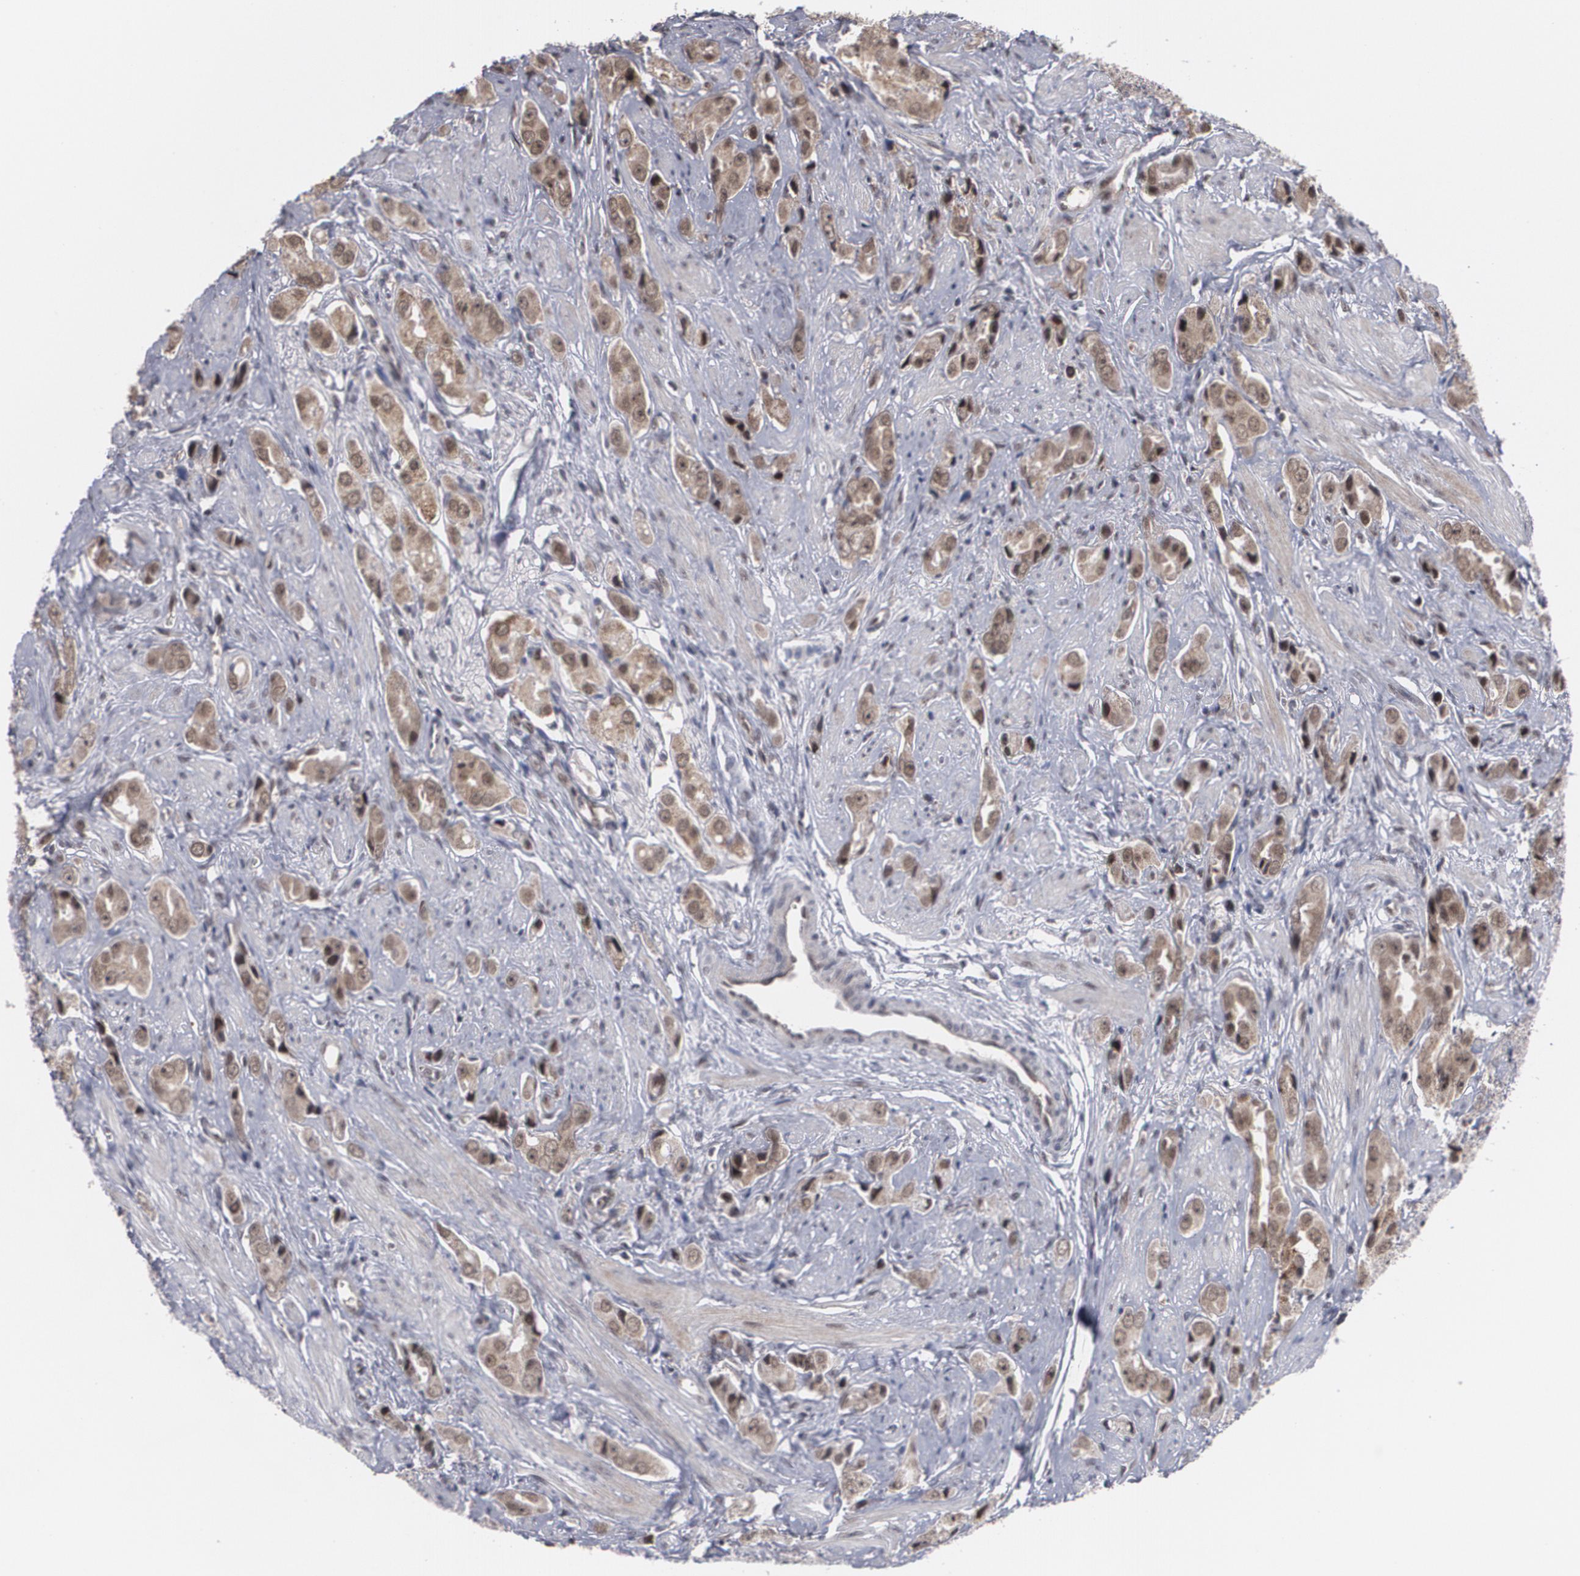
{"staining": {"intensity": "moderate", "quantity": ">75%", "location": "nuclear"}, "tissue": "prostate cancer", "cell_type": "Tumor cells", "image_type": "cancer", "snomed": [{"axis": "morphology", "description": "Adenocarcinoma, Medium grade"}, {"axis": "topography", "description": "Prostate"}], "caption": "Moderate nuclear staining for a protein is identified in about >75% of tumor cells of medium-grade adenocarcinoma (prostate) using immunohistochemistry.", "gene": "INTS6", "patient": {"sex": "male", "age": 53}}